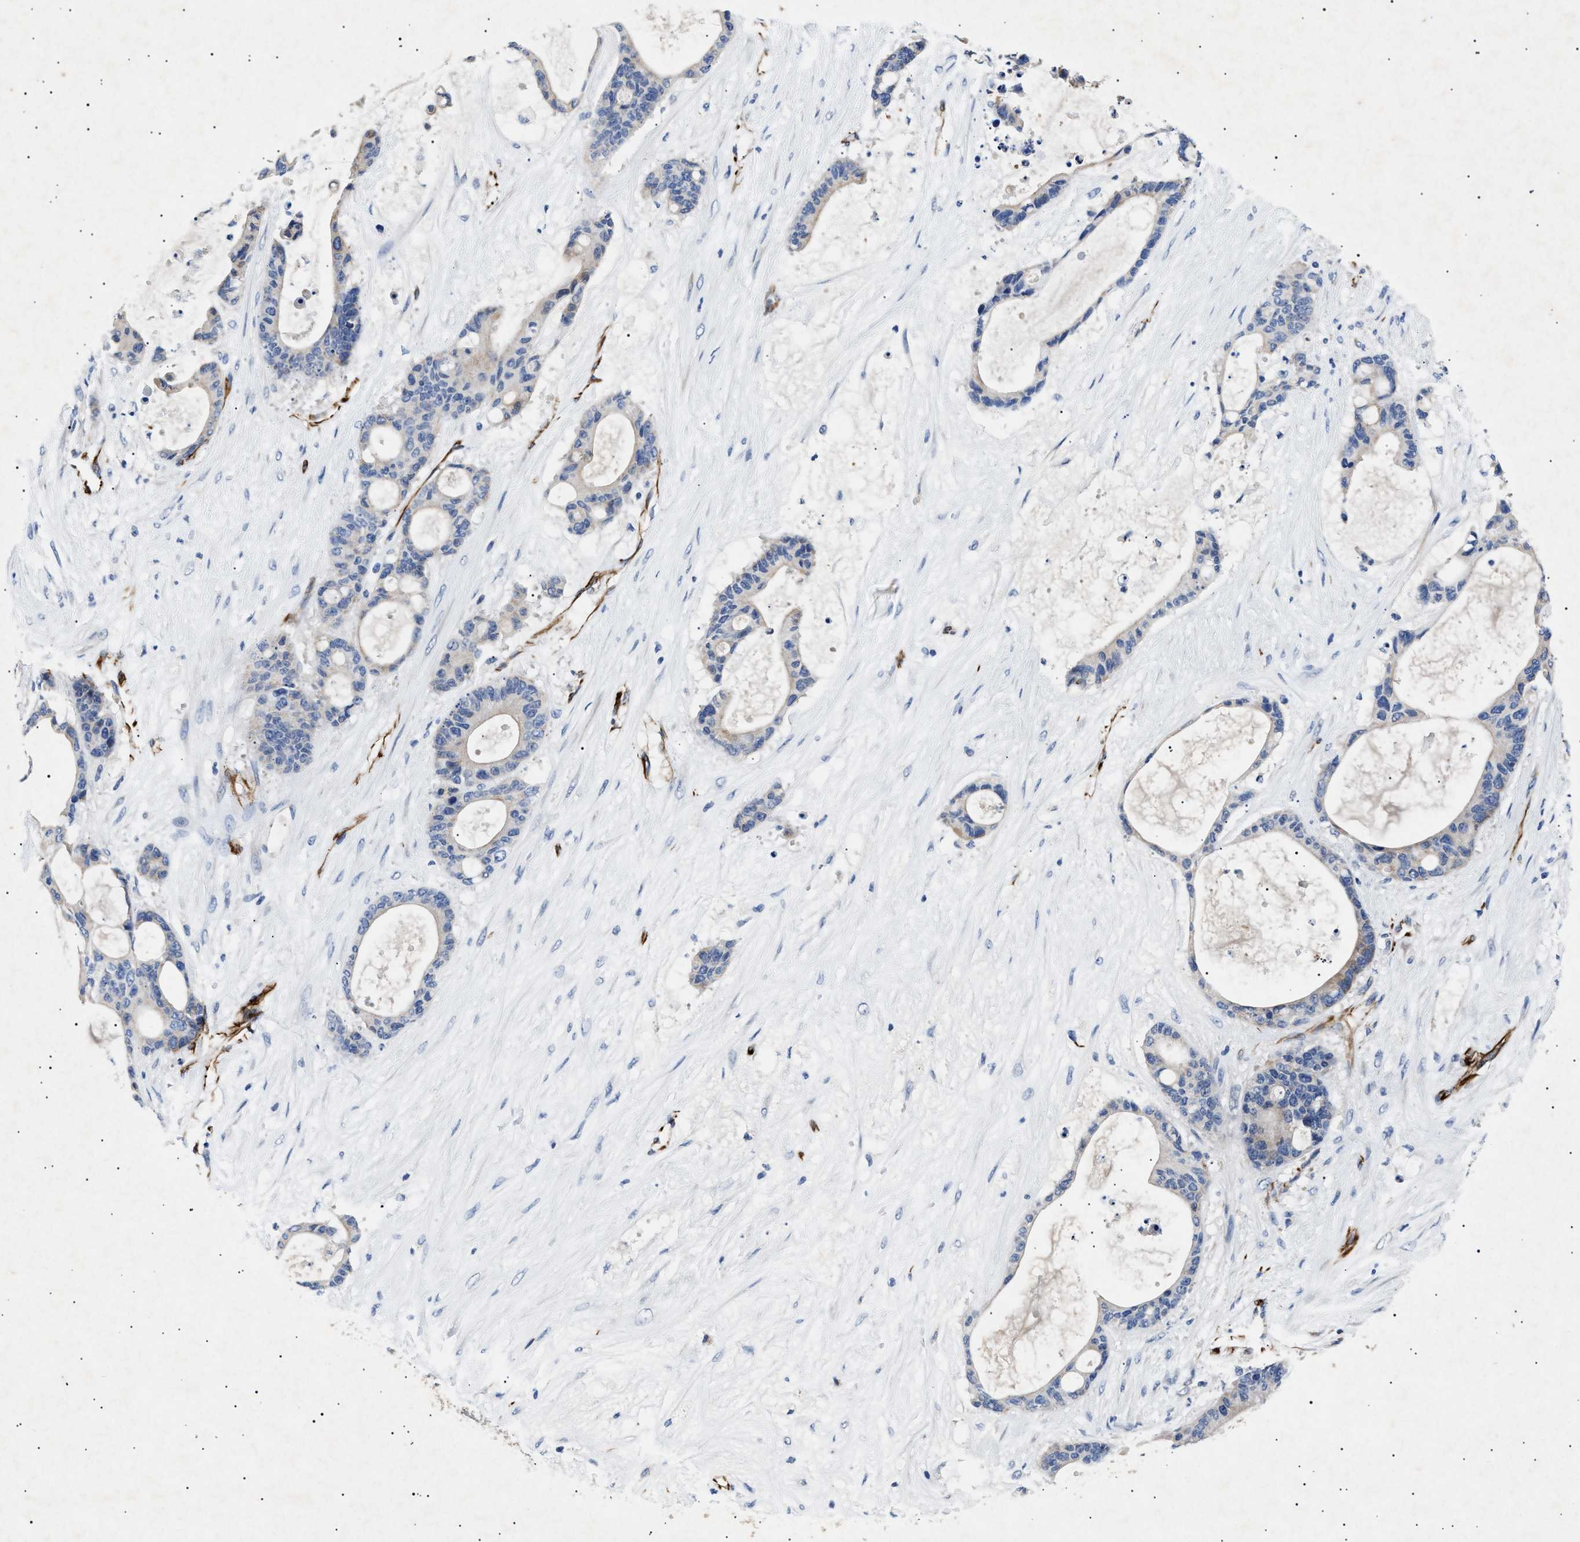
{"staining": {"intensity": "negative", "quantity": "none", "location": "none"}, "tissue": "liver cancer", "cell_type": "Tumor cells", "image_type": "cancer", "snomed": [{"axis": "morphology", "description": "Cholangiocarcinoma"}, {"axis": "topography", "description": "Liver"}], "caption": "This is a image of immunohistochemistry staining of liver cancer (cholangiocarcinoma), which shows no positivity in tumor cells.", "gene": "OLFML2A", "patient": {"sex": "female", "age": 73}}